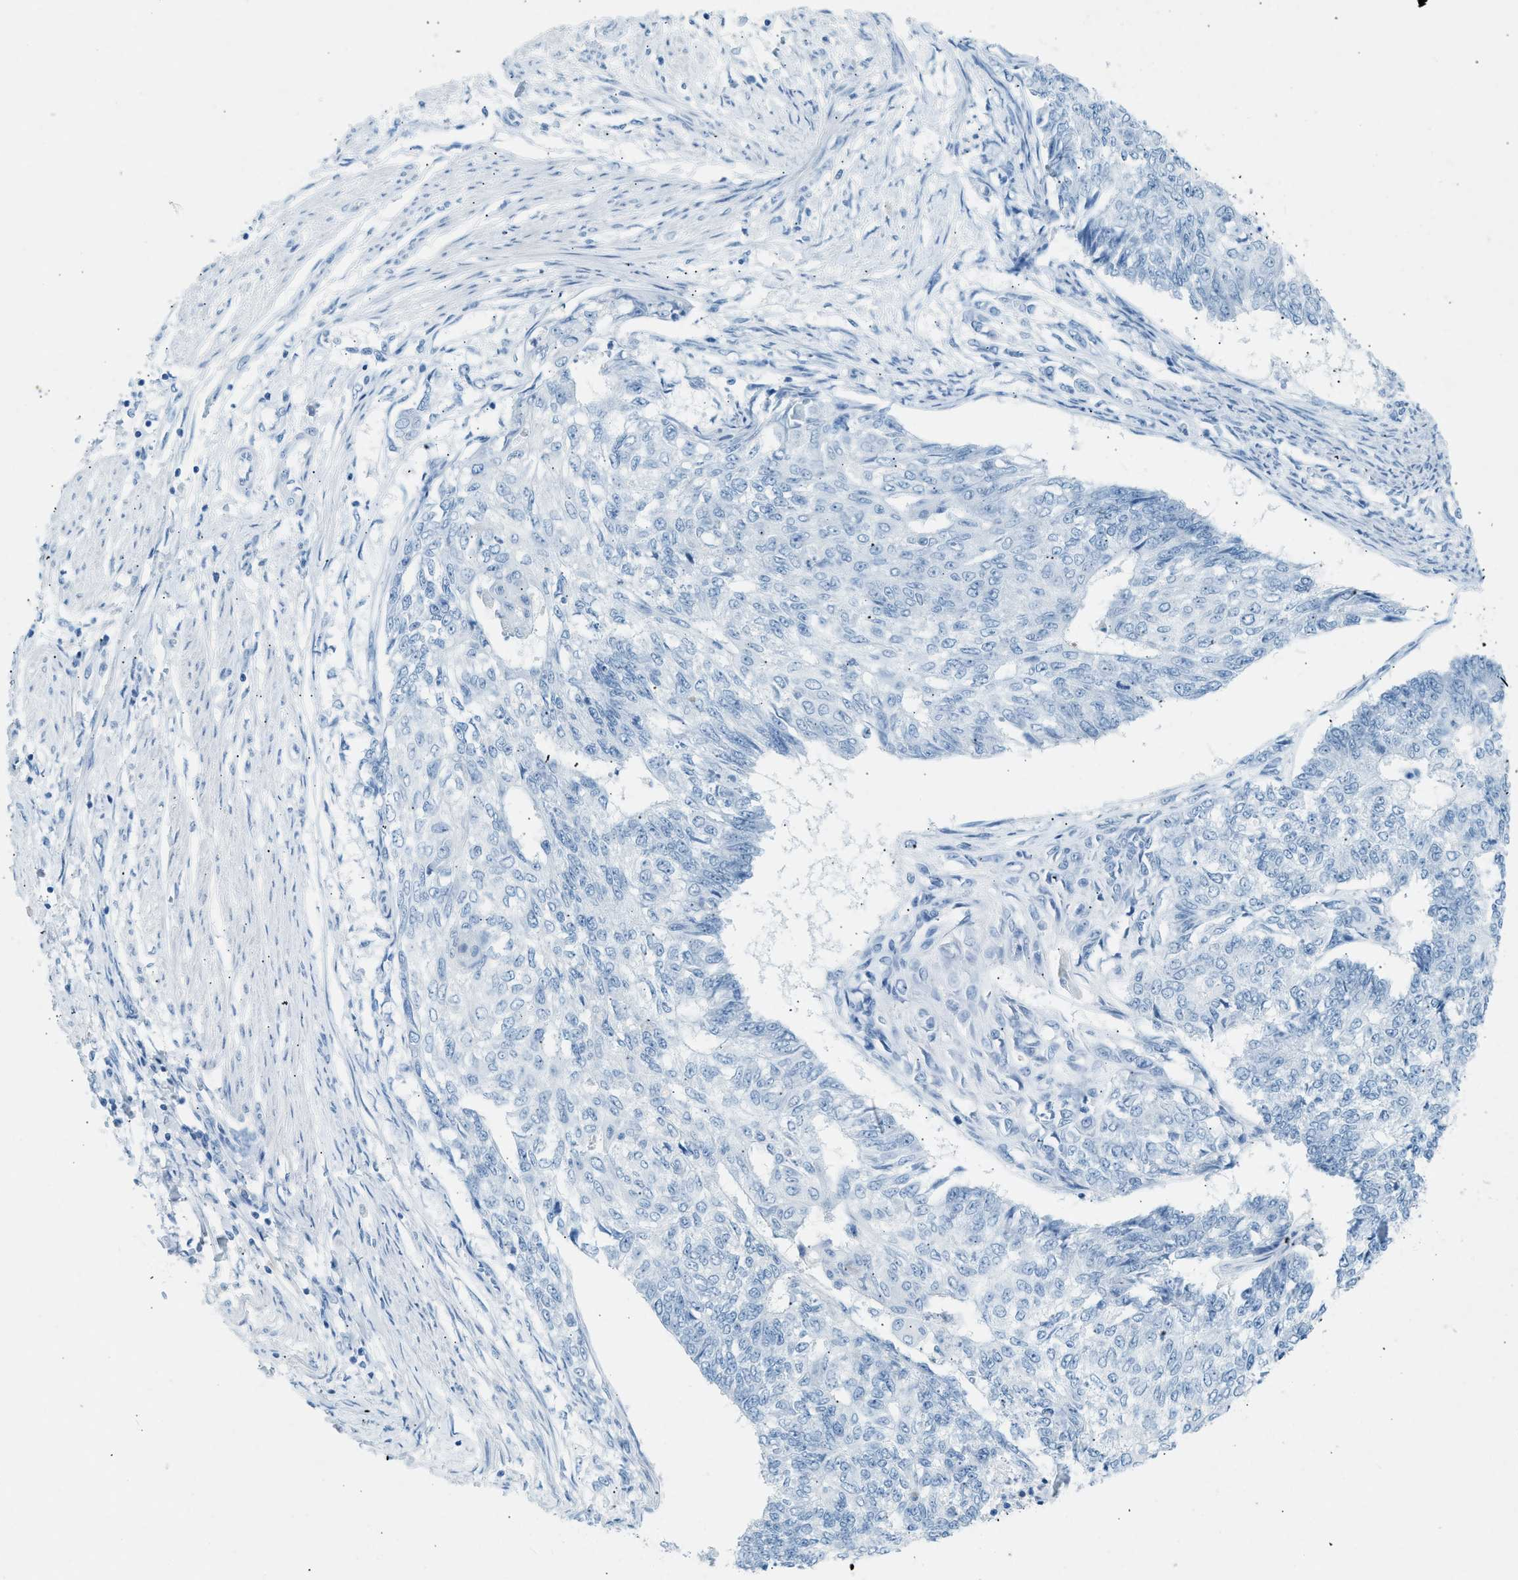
{"staining": {"intensity": "negative", "quantity": "none", "location": "none"}, "tissue": "endometrial cancer", "cell_type": "Tumor cells", "image_type": "cancer", "snomed": [{"axis": "morphology", "description": "Adenocarcinoma, NOS"}, {"axis": "topography", "description": "Endometrium"}], "caption": "IHC image of neoplastic tissue: endometrial cancer (adenocarcinoma) stained with DAB shows no significant protein positivity in tumor cells.", "gene": "HHATL", "patient": {"sex": "female", "age": 32}}